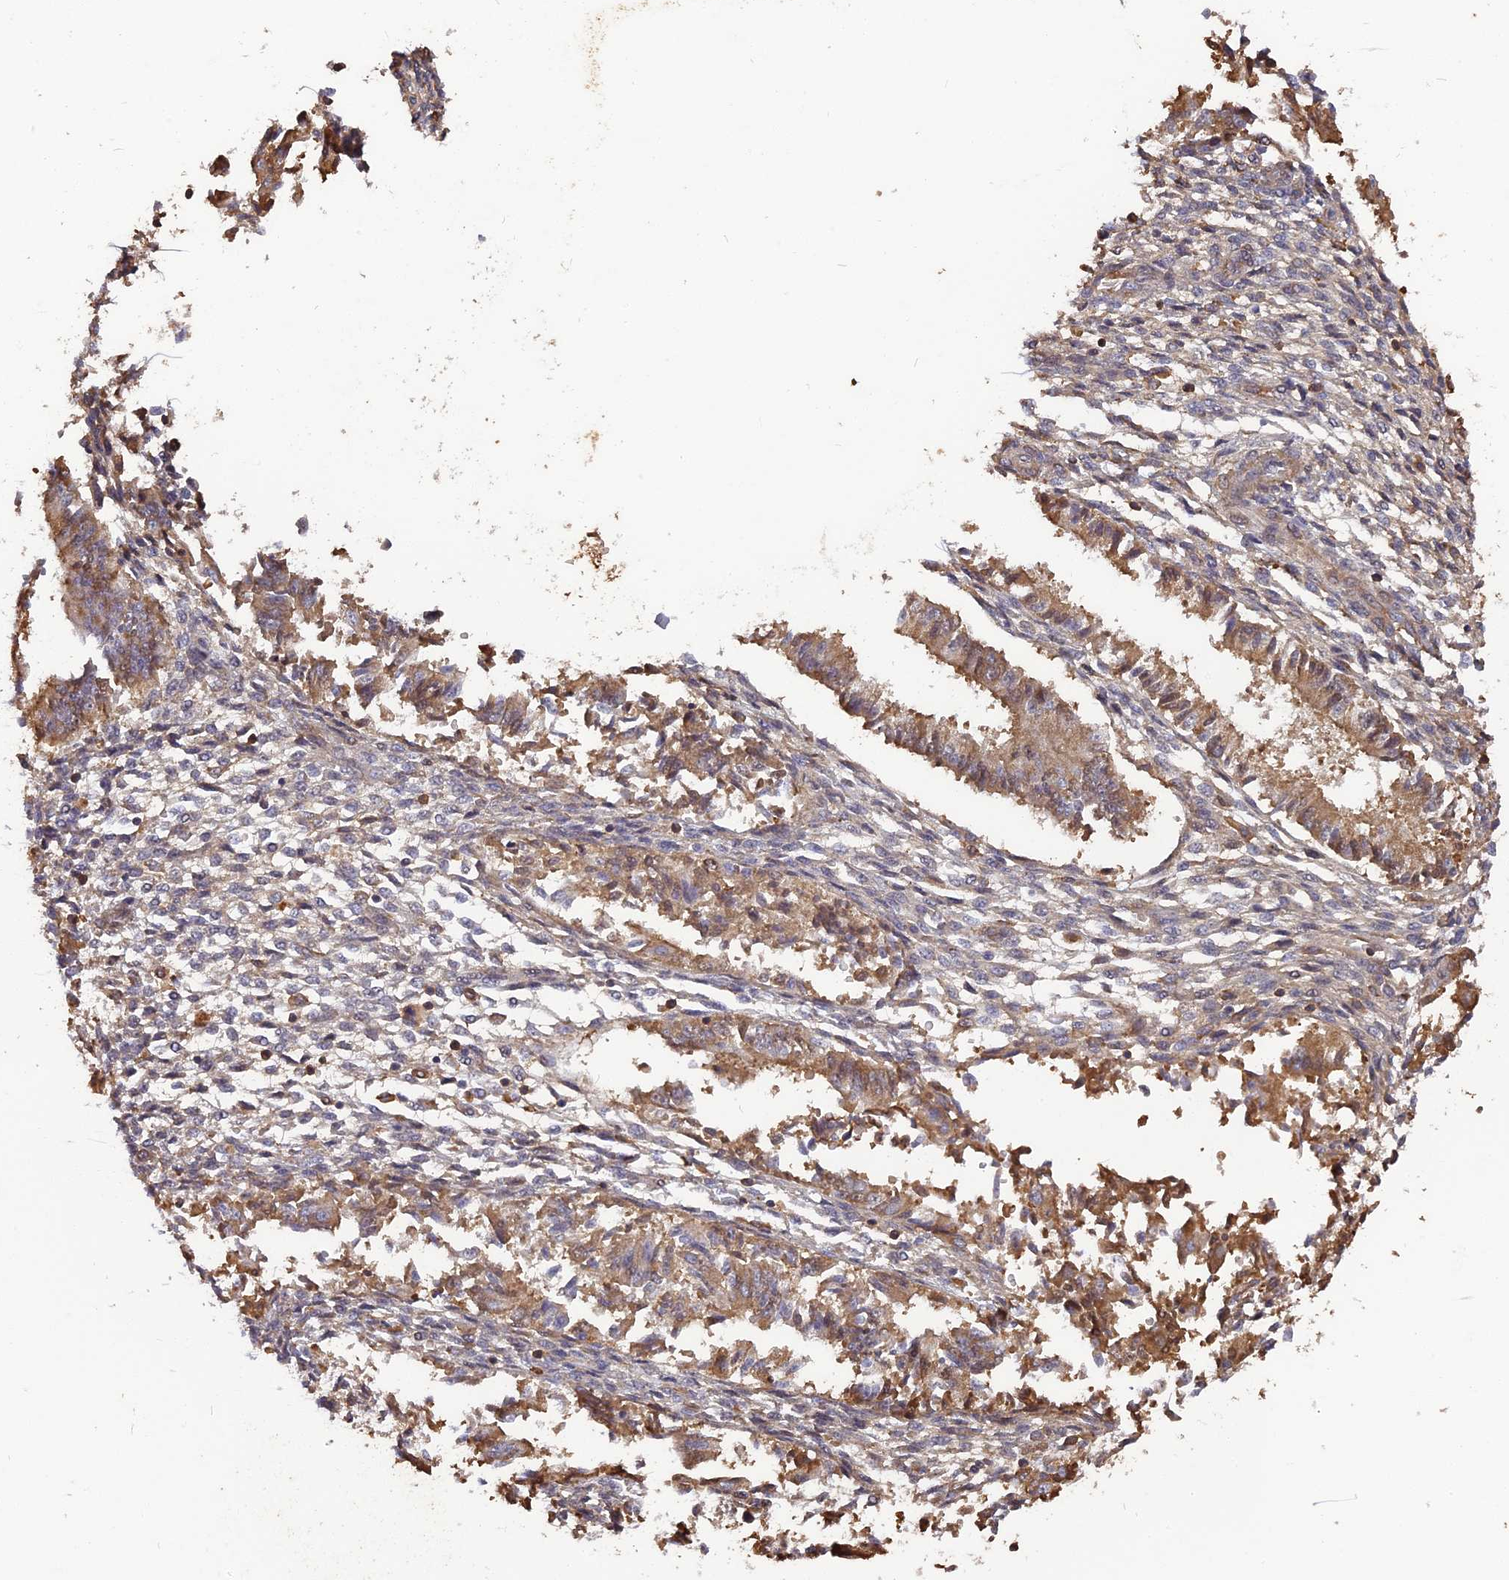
{"staining": {"intensity": "weak", "quantity": "<25%", "location": "cytoplasmic/membranous"}, "tissue": "endometrium", "cell_type": "Cells in endometrial stroma", "image_type": "normal", "snomed": [{"axis": "morphology", "description": "Normal tissue, NOS"}, {"axis": "topography", "description": "Uterus"}, {"axis": "topography", "description": "Endometrium"}], "caption": "Human endometrium stained for a protein using immunohistochemistry (IHC) displays no staining in cells in endometrial stroma.", "gene": "ERMAP", "patient": {"sex": "female", "age": 48}}